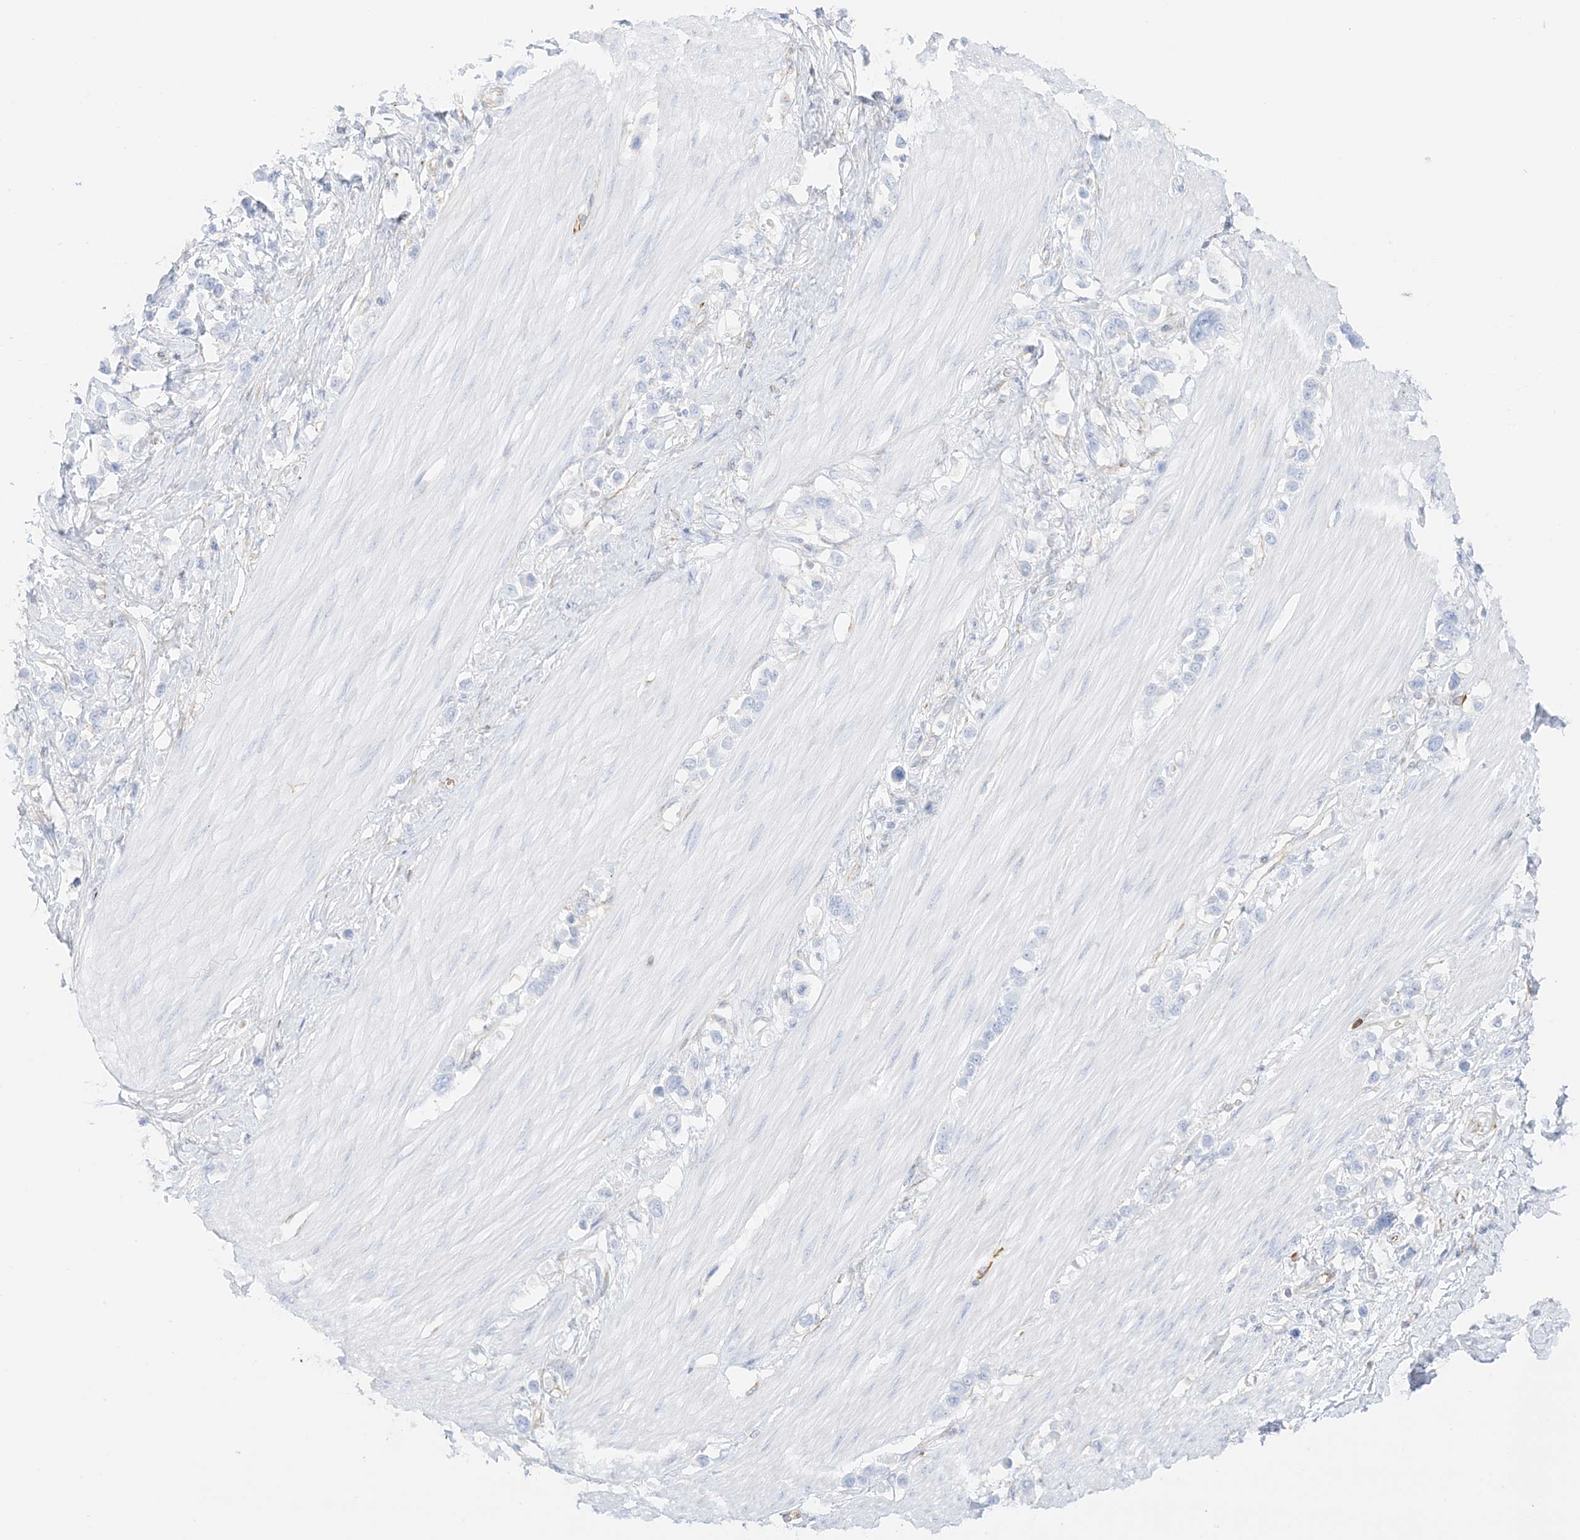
{"staining": {"intensity": "negative", "quantity": "none", "location": "none"}, "tissue": "stomach cancer", "cell_type": "Tumor cells", "image_type": "cancer", "snomed": [{"axis": "morphology", "description": "Adenocarcinoma, NOS"}, {"axis": "topography", "description": "Stomach"}], "caption": "DAB (3,3'-diaminobenzidine) immunohistochemical staining of human stomach cancer (adenocarcinoma) reveals no significant expression in tumor cells.", "gene": "PID1", "patient": {"sex": "female", "age": 65}}